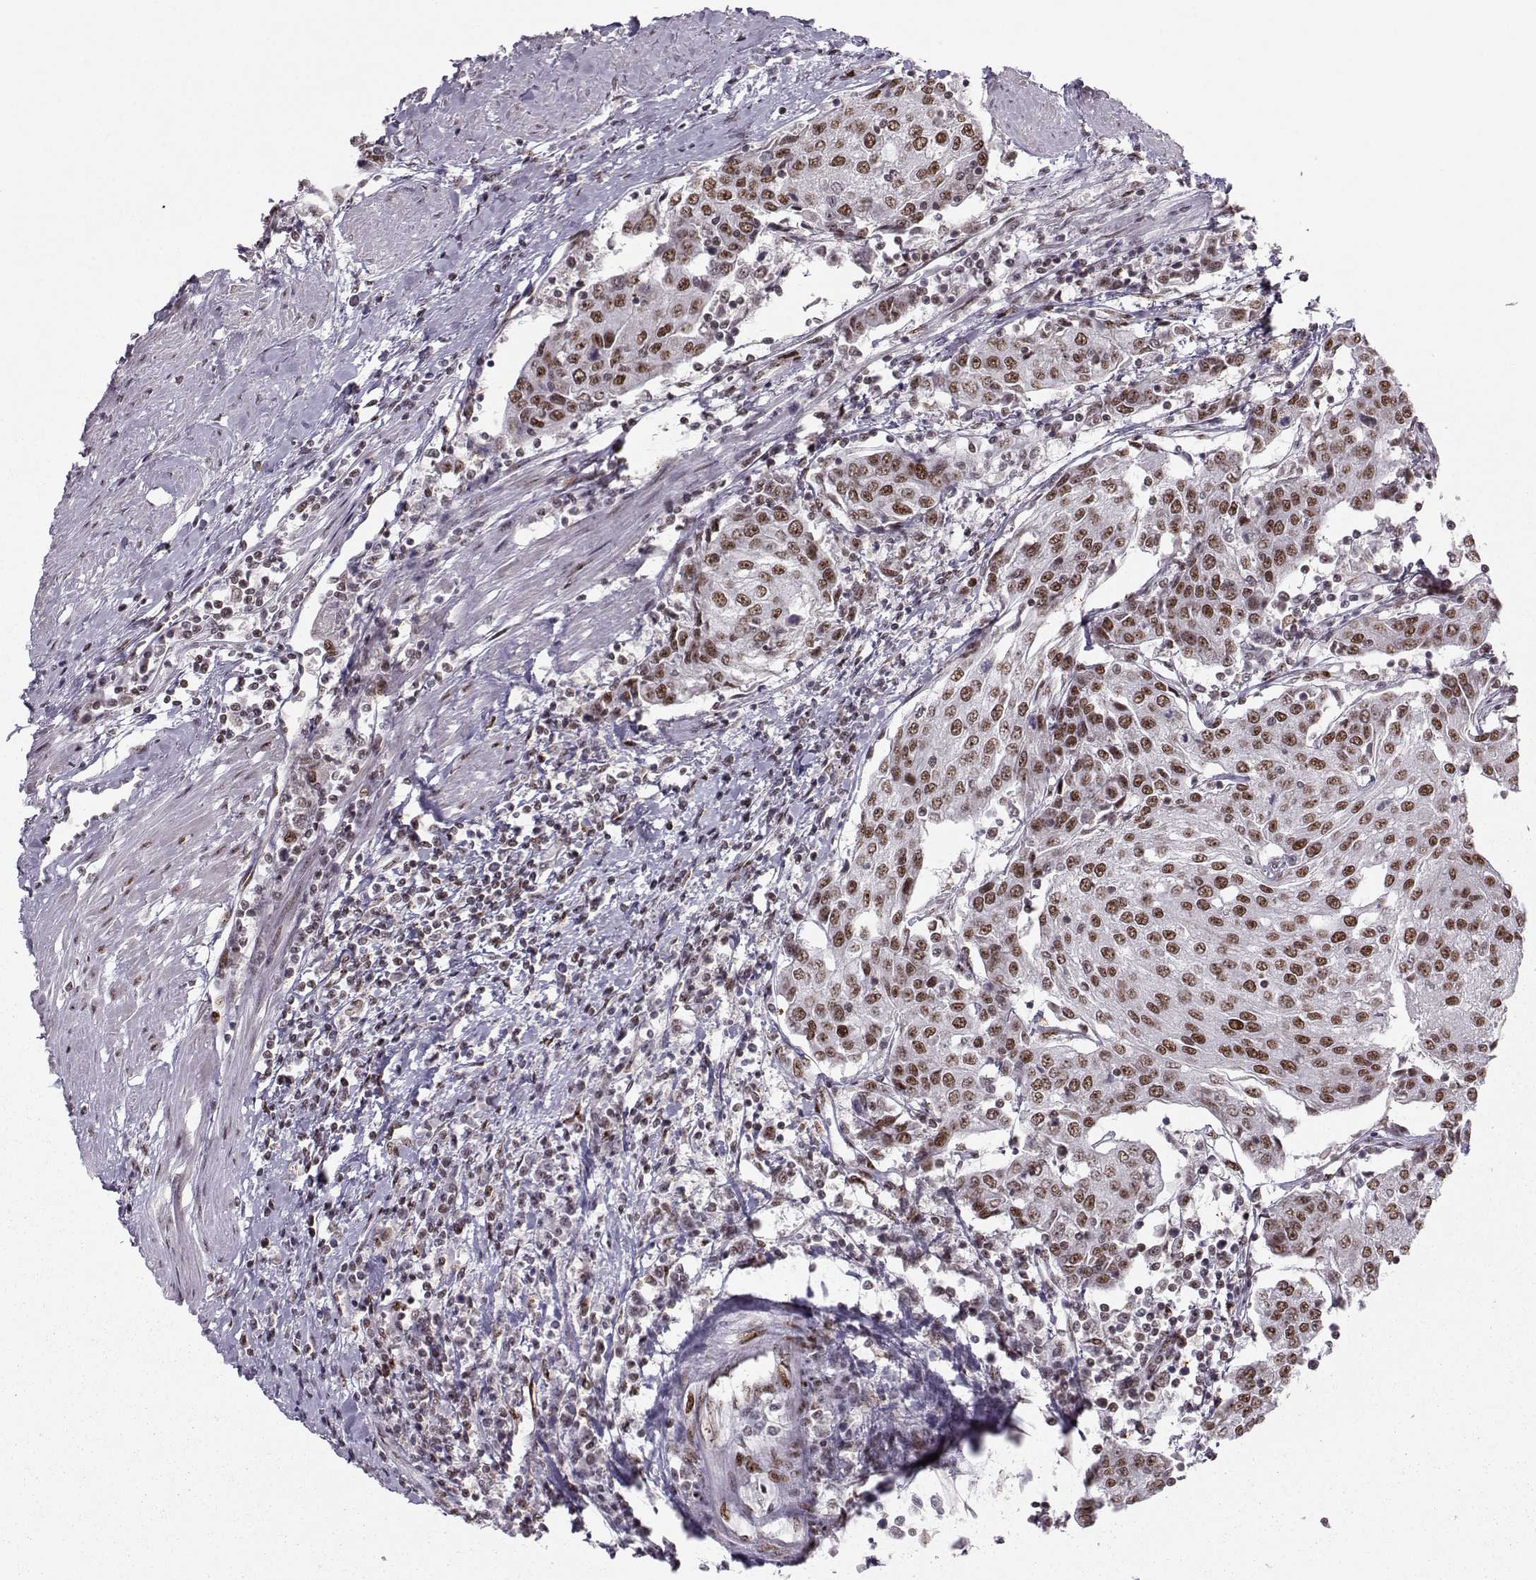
{"staining": {"intensity": "moderate", "quantity": ">75%", "location": "nuclear"}, "tissue": "urothelial cancer", "cell_type": "Tumor cells", "image_type": "cancer", "snomed": [{"axis": "morphology", "description": "Urothelial carcinoma, High grade"}, {"axis": "topography", "description": "Urinary bladder"}], "caption": "DAB immunohistochemical staining of urothelial carcinoma (high-grade) shows moderate nuclear protein positivity in about >75% of tumor cells. (DAB (3,3'-diaminobenzidine) = brown stain, brightfield microscopy at high magnification).", "gene": "SNAPC2", "patient": {"sex": "female", "age": 85}}